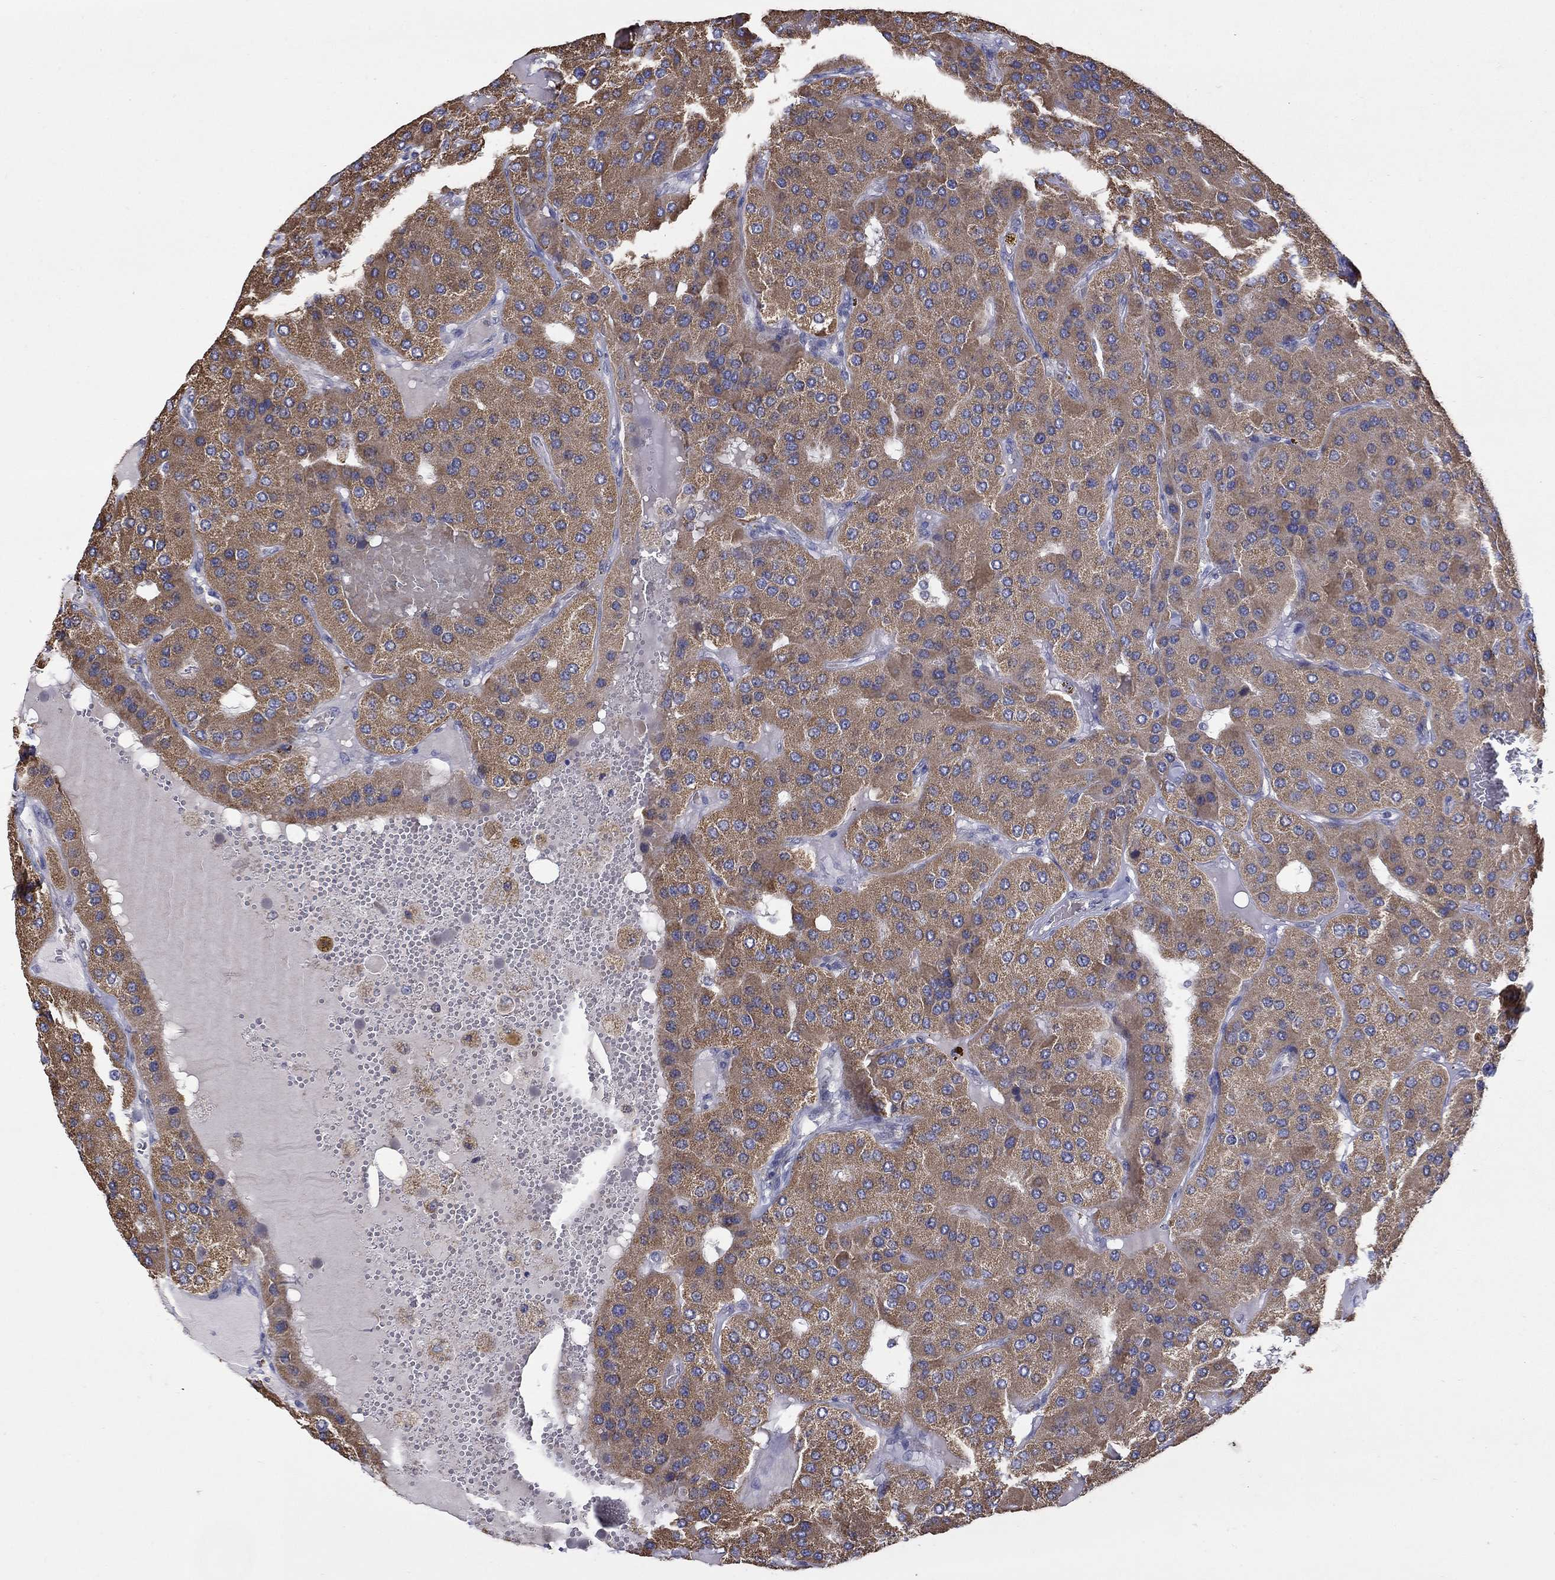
{"staining": {"intensity": "moderate", "quantity": ">75%", "location": "cytoplasmic/membranous"}, "tissue": "parathyroid gland", "cell_type": "Glandular cells", "image_type": "normal", "snomed": [{"axis": "morphology", "description": "Normal tissue, NOS"}, {"axis": "morphology", "description": "Adenoma, NOS"}, {"axis": "topography", "description": "Parathyroid gland"}], "caption": "Immunohistochemical staining of benign human parathyroid gland displays medium levels of moderate cytoplasmic/membranous expression in approximately >75% of glandular cells. (DAB (3,3'-diaminobenzidine) IHC with brightfield microscopy, high magnification).", "gene": "HPS5", "patient": {"sex": "female", "age": 86}}